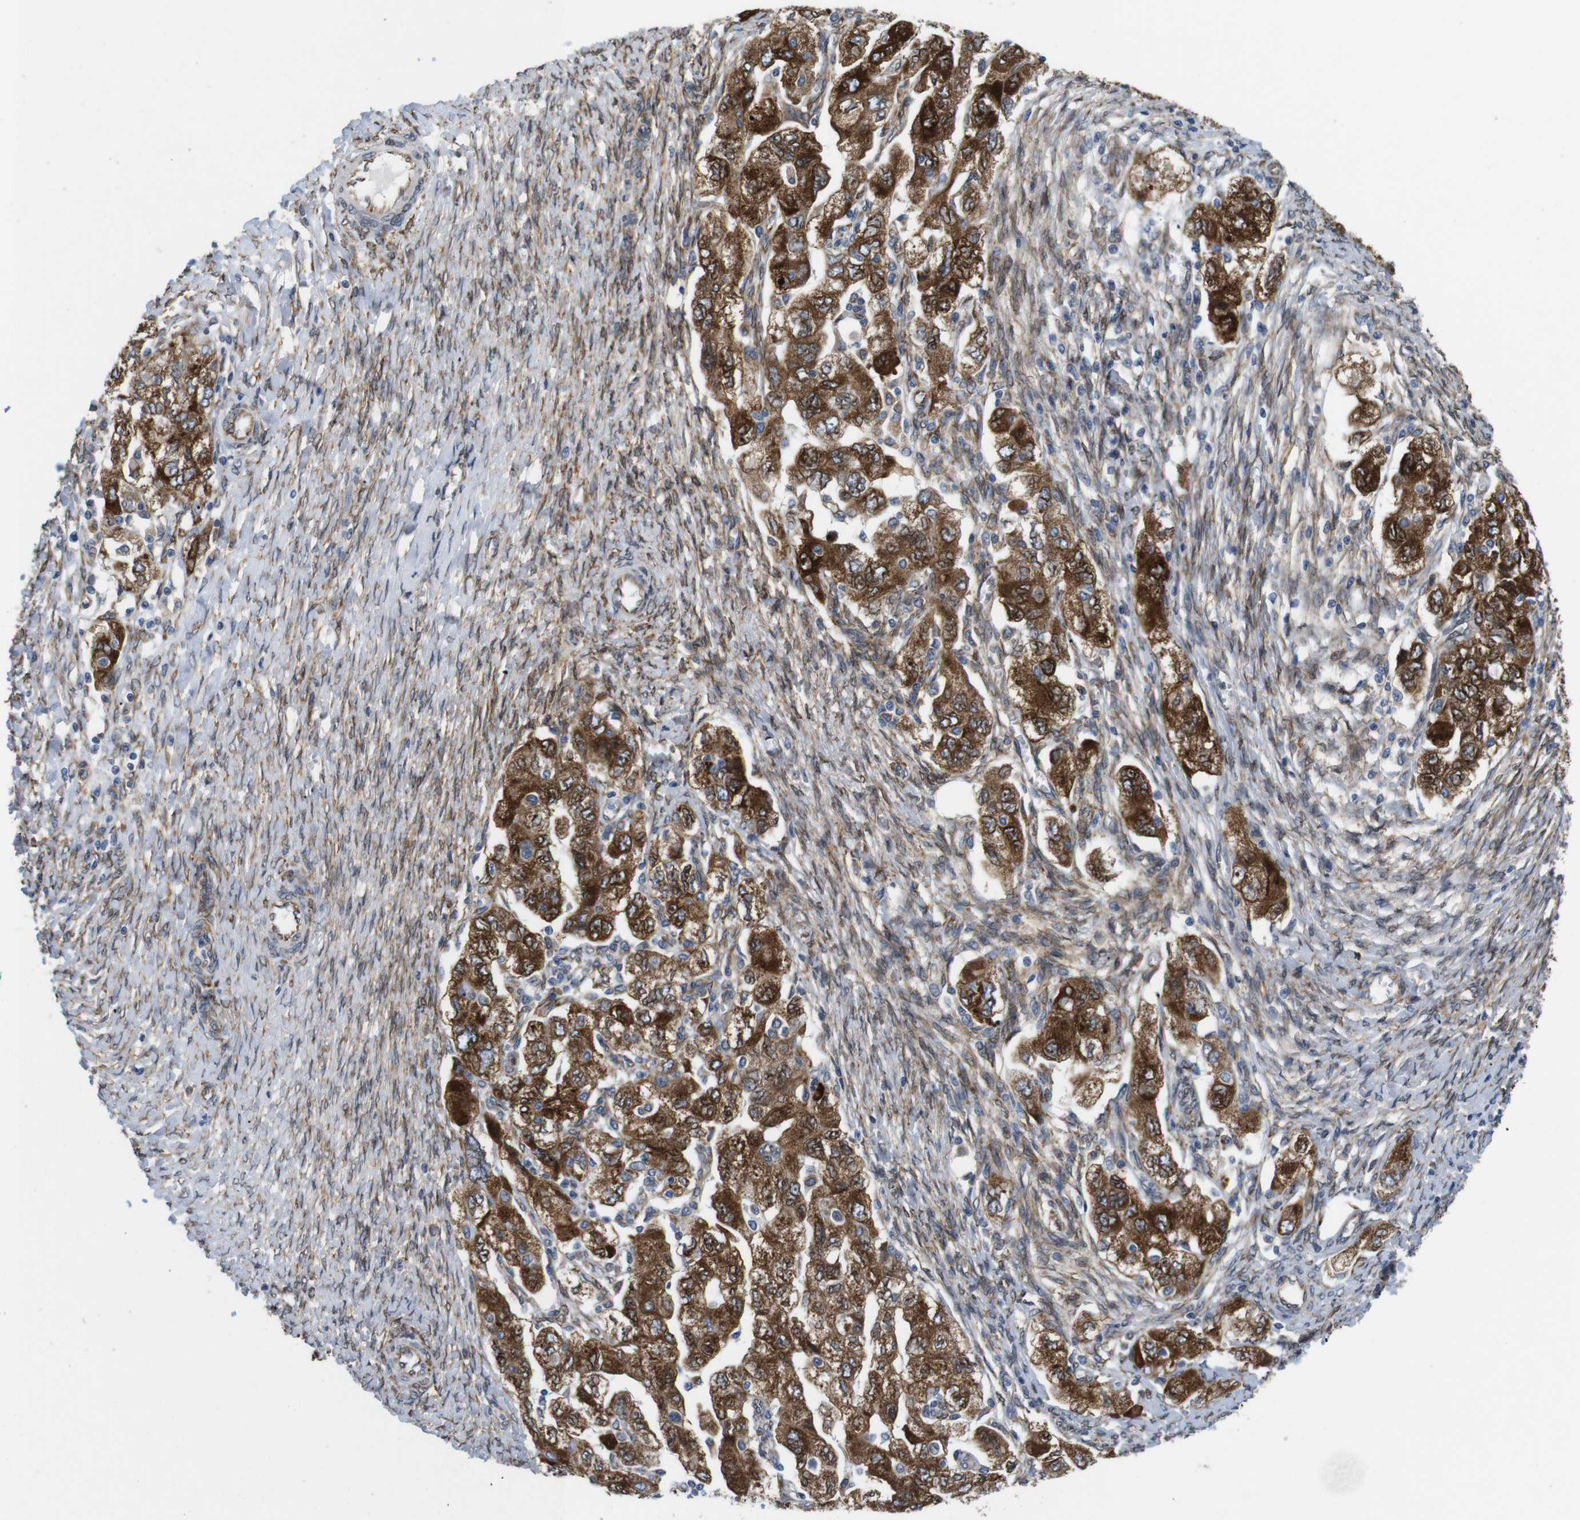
{"staining": {"intensity": "strong", "quantity": ">75%", "location": "cytoplasmic/membranous"}, "tissue": "ovarian cancer", "cell_type": "Tumor cells", "image_type": "cancer", "snomed": [{"axis": "morphology", "description": "Carcinoma, NOS"}, {"axis": "morphology", "description": "Cystadenocarcinoma, serous, NOS"}, {"axis": "topography", "description": "Ovary"}], "caption": "Protein staining of ovarian carcinoma tissue reveals strong cytoplasmic/membranous expression in about >75% of tumor cells. The protein of interest is stained brown, and the nuclei are stained in blue (DAB (3,3'-diaminobenzidine) IHC with brightfield microscopy, high magnification).", "gene": "HACD3", "patient": {"sex": "female", "age": 69}}